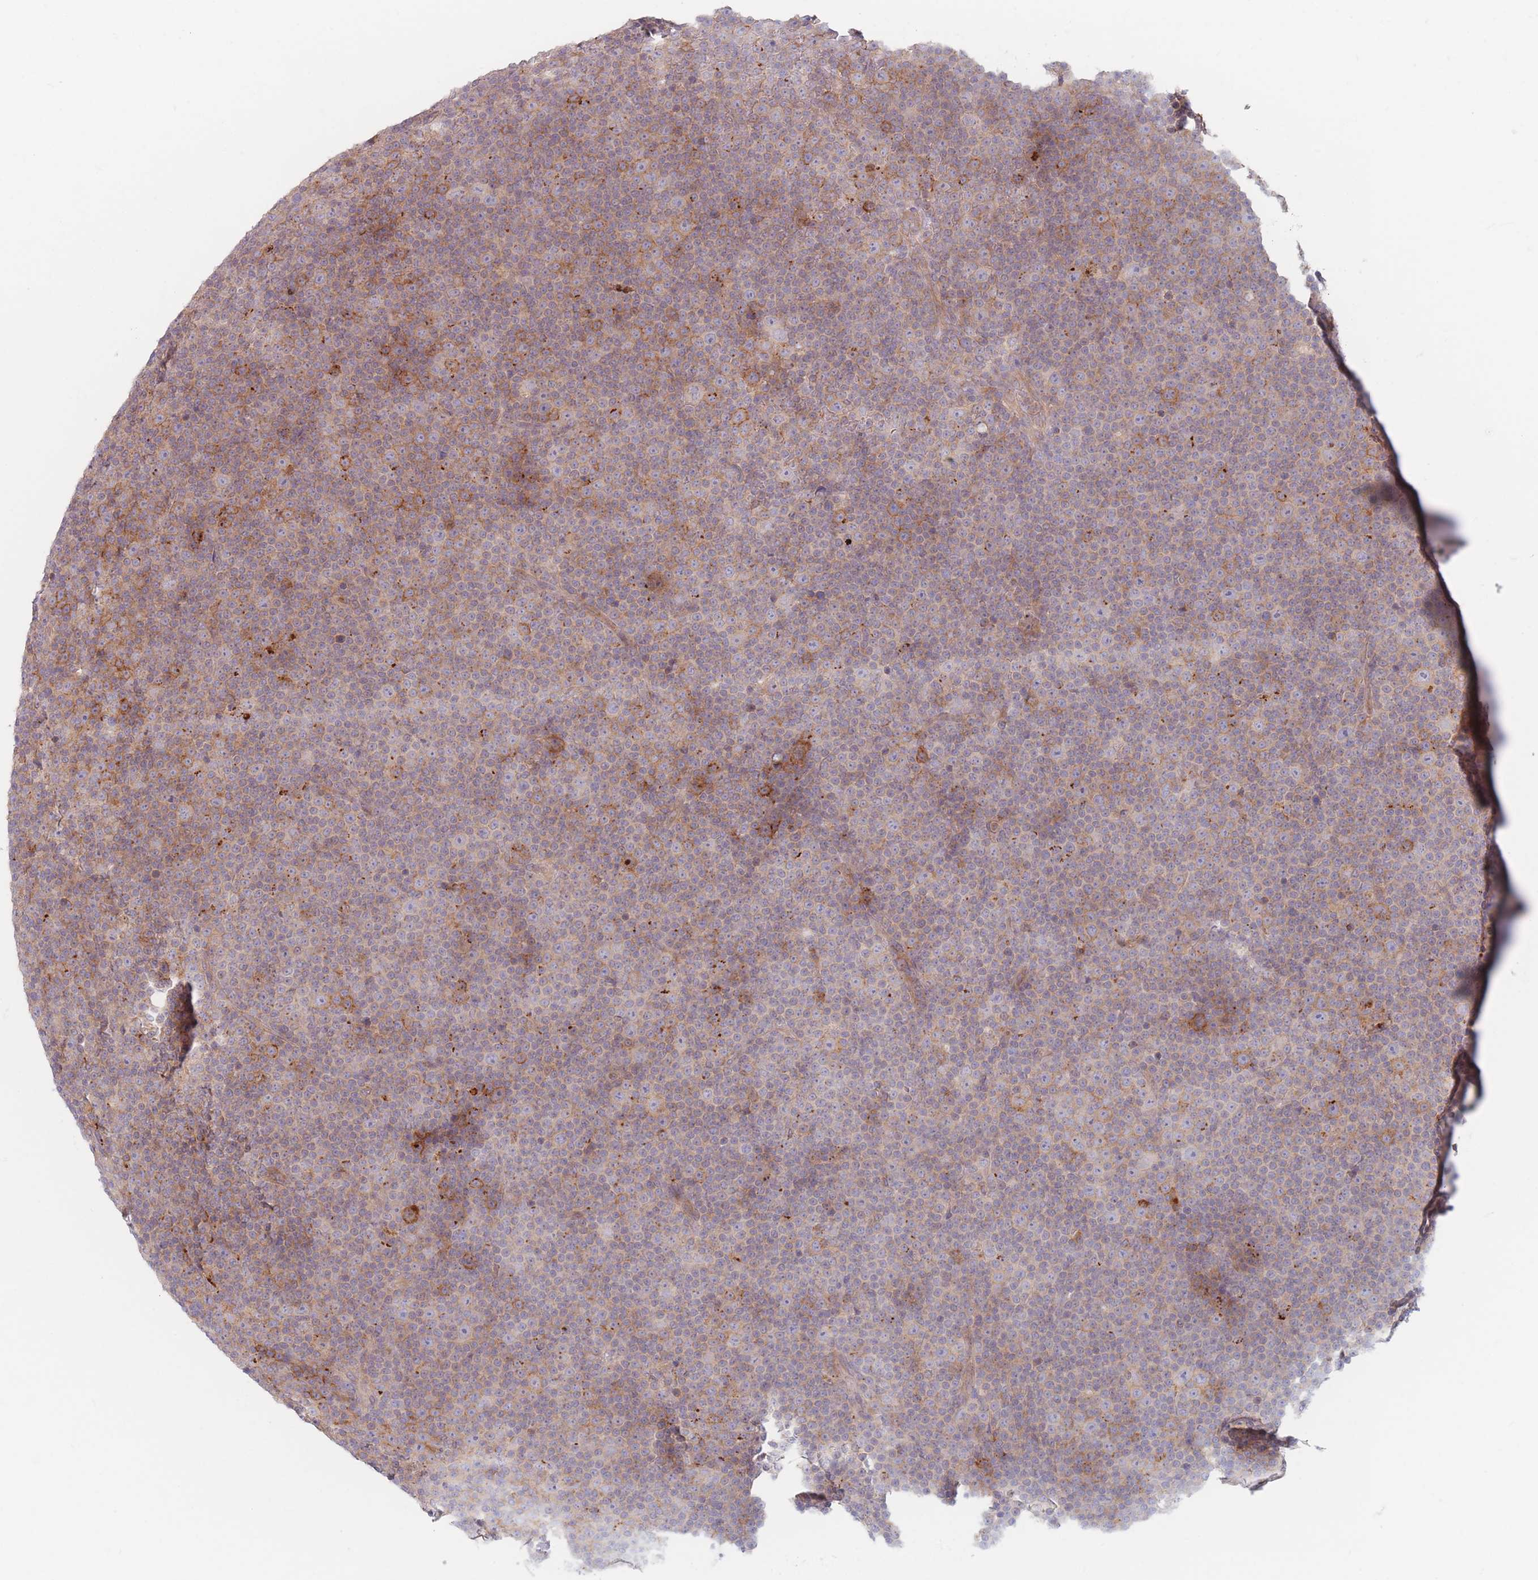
{"staining": {"intensity": "moderate", "quantity": "25%-75%", "location": "cytoplasmic/membranous"}, "tissue": "lymphoma", "cell_type": "Tumor cells", "image_type": "cancer", "snomed": [{"axis": "morphology", "description": "Malignant lymphoma, non-Hodgkin's type, Low grade"}, {"axis": "topography", "description": "Lymph node"}], "caption": "Immunohistochemical staining of lymphoma exhibits medium levels of moderate cytoplasmic/membranous protein staining in approximately 25%-75% of tumor cells. The staining was performed using DAB, with brown indicating positive protein expression. Nuclei are stained blue with hematoxylin.", "gene": "PPM1A", "patient": {"sex": "female", "age": 67}}